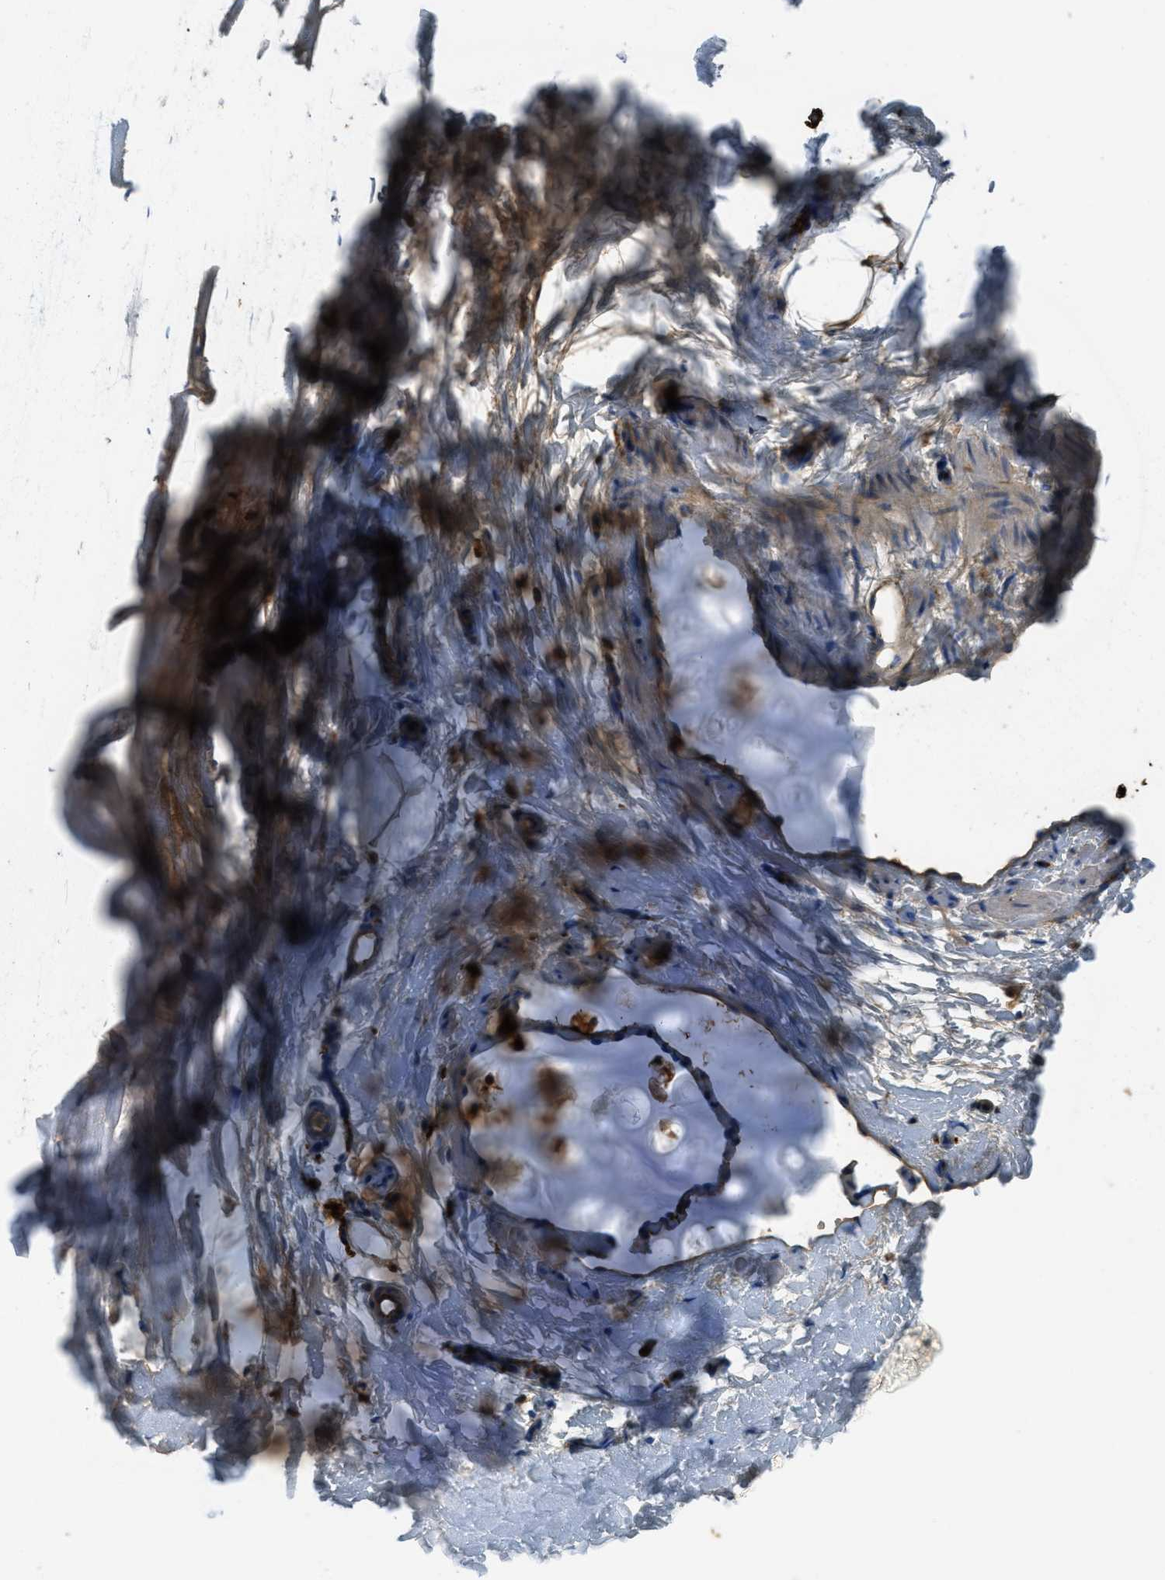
{"staining": {"intensity": "moderate", "quantity": ">75%", "location": "cytoplasmic/membranous"}, "tissue": "adipose tissue", "cell_type": "Adipocytes", "image_type": "normal", "snomed": [{"axis": "morphology", "description": "Normal tissue, NOS"}, {"axis": "topography", "description": "Cartilage tissue"}, {"axis": "topography", "description": "Bronchus"}], "caption": "Unremarkable adipose tissue was stained to show a protein in brown. There is medium levels of moderate cytoplasmic/membranous expression in about >75% of adipocytes. (IHC, brightfield microscopy, high magnification).", "gene": "TRIM59", "patient": {"sex": "female", "age": 53}}